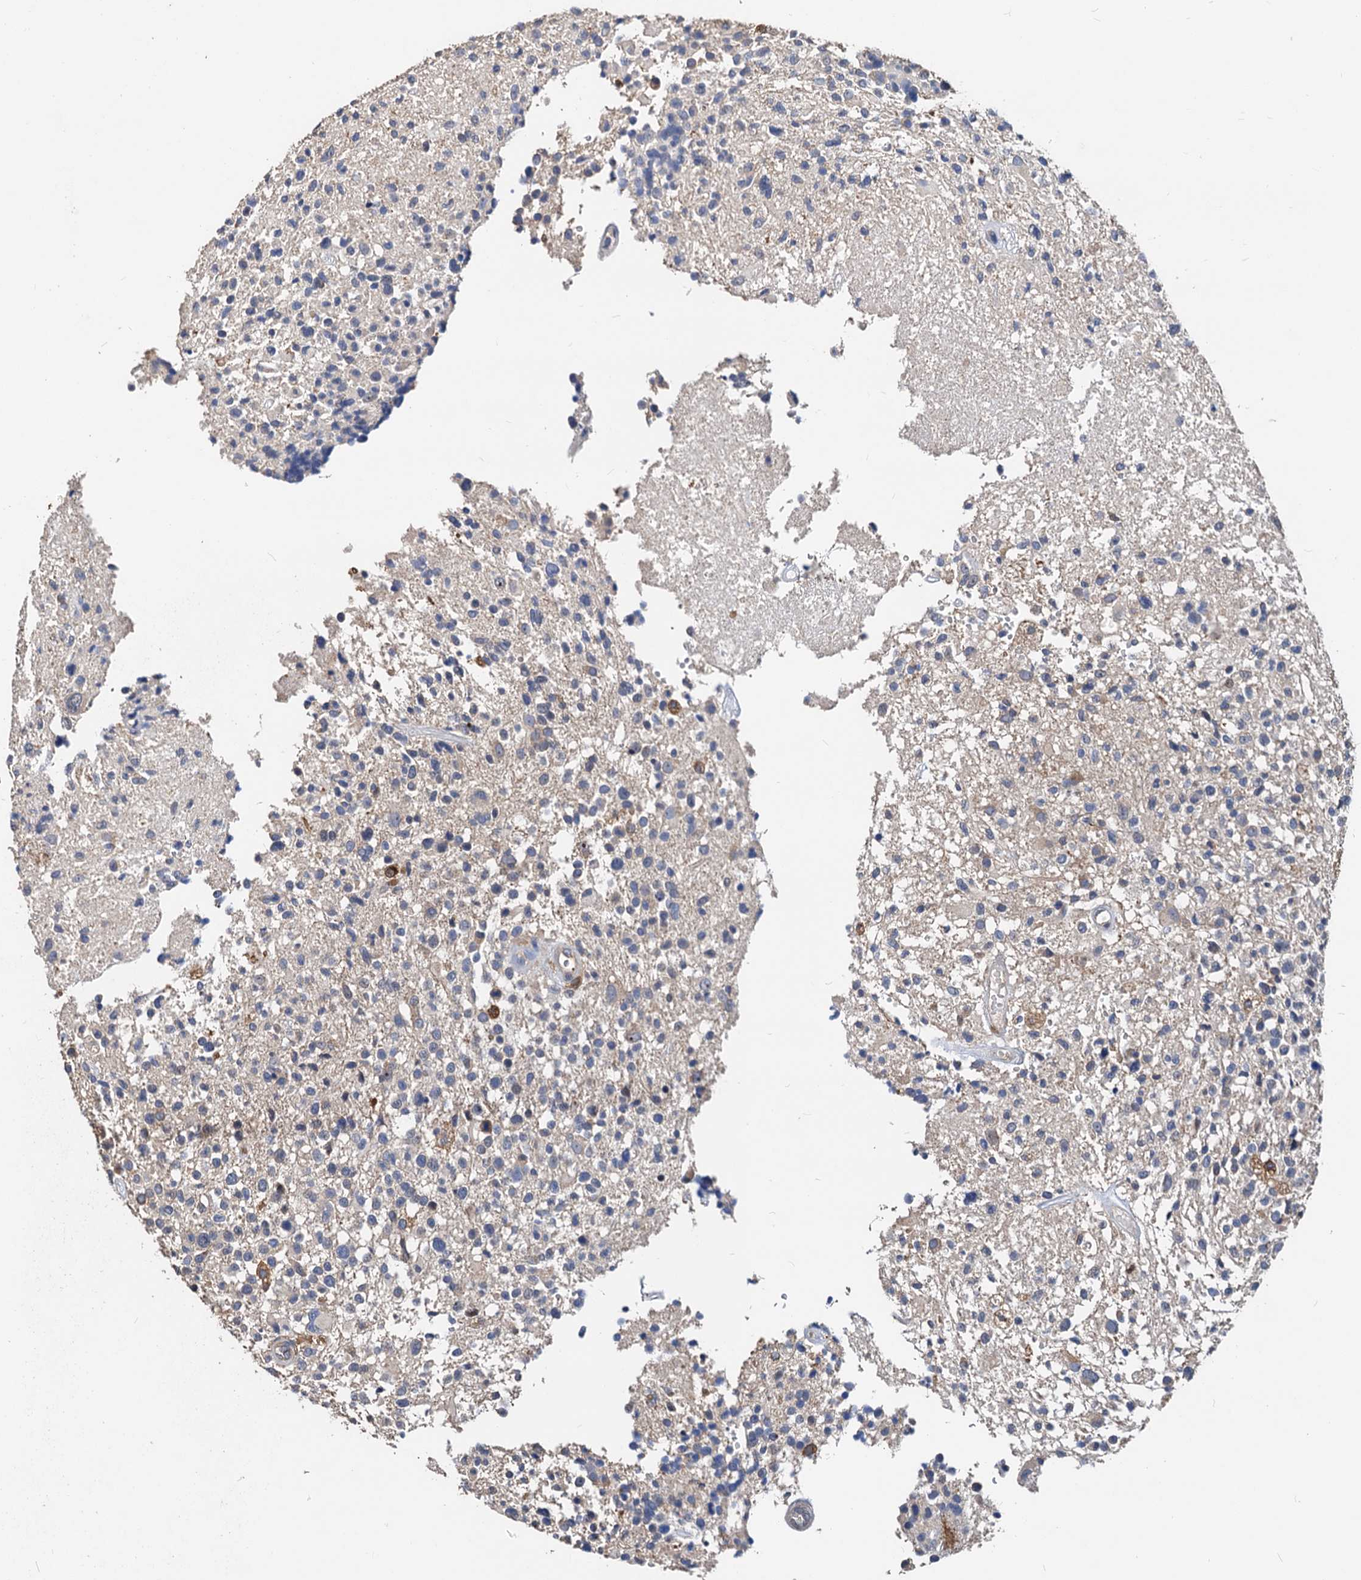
{"staining": {"intensity": "negative", "quantity": "none", "location": "none"}, "tissue": "glioma", "cell_type": "Tumor cells", "image_type": "cancer", "snomed": [{"axis": "morphology", "description": "Glioma, malignant, High grade"}, {"axis": "morphology", "description": "Glioblastoma, NOS"}, {"axis": "topography", "description": "Brain"}], "caption": "Histopathology image shows no significant protein expression in tumor cells of malignant high-grade glioma.", "gene": "LCP2", "patient": {"sex": "male", "age": 60}}